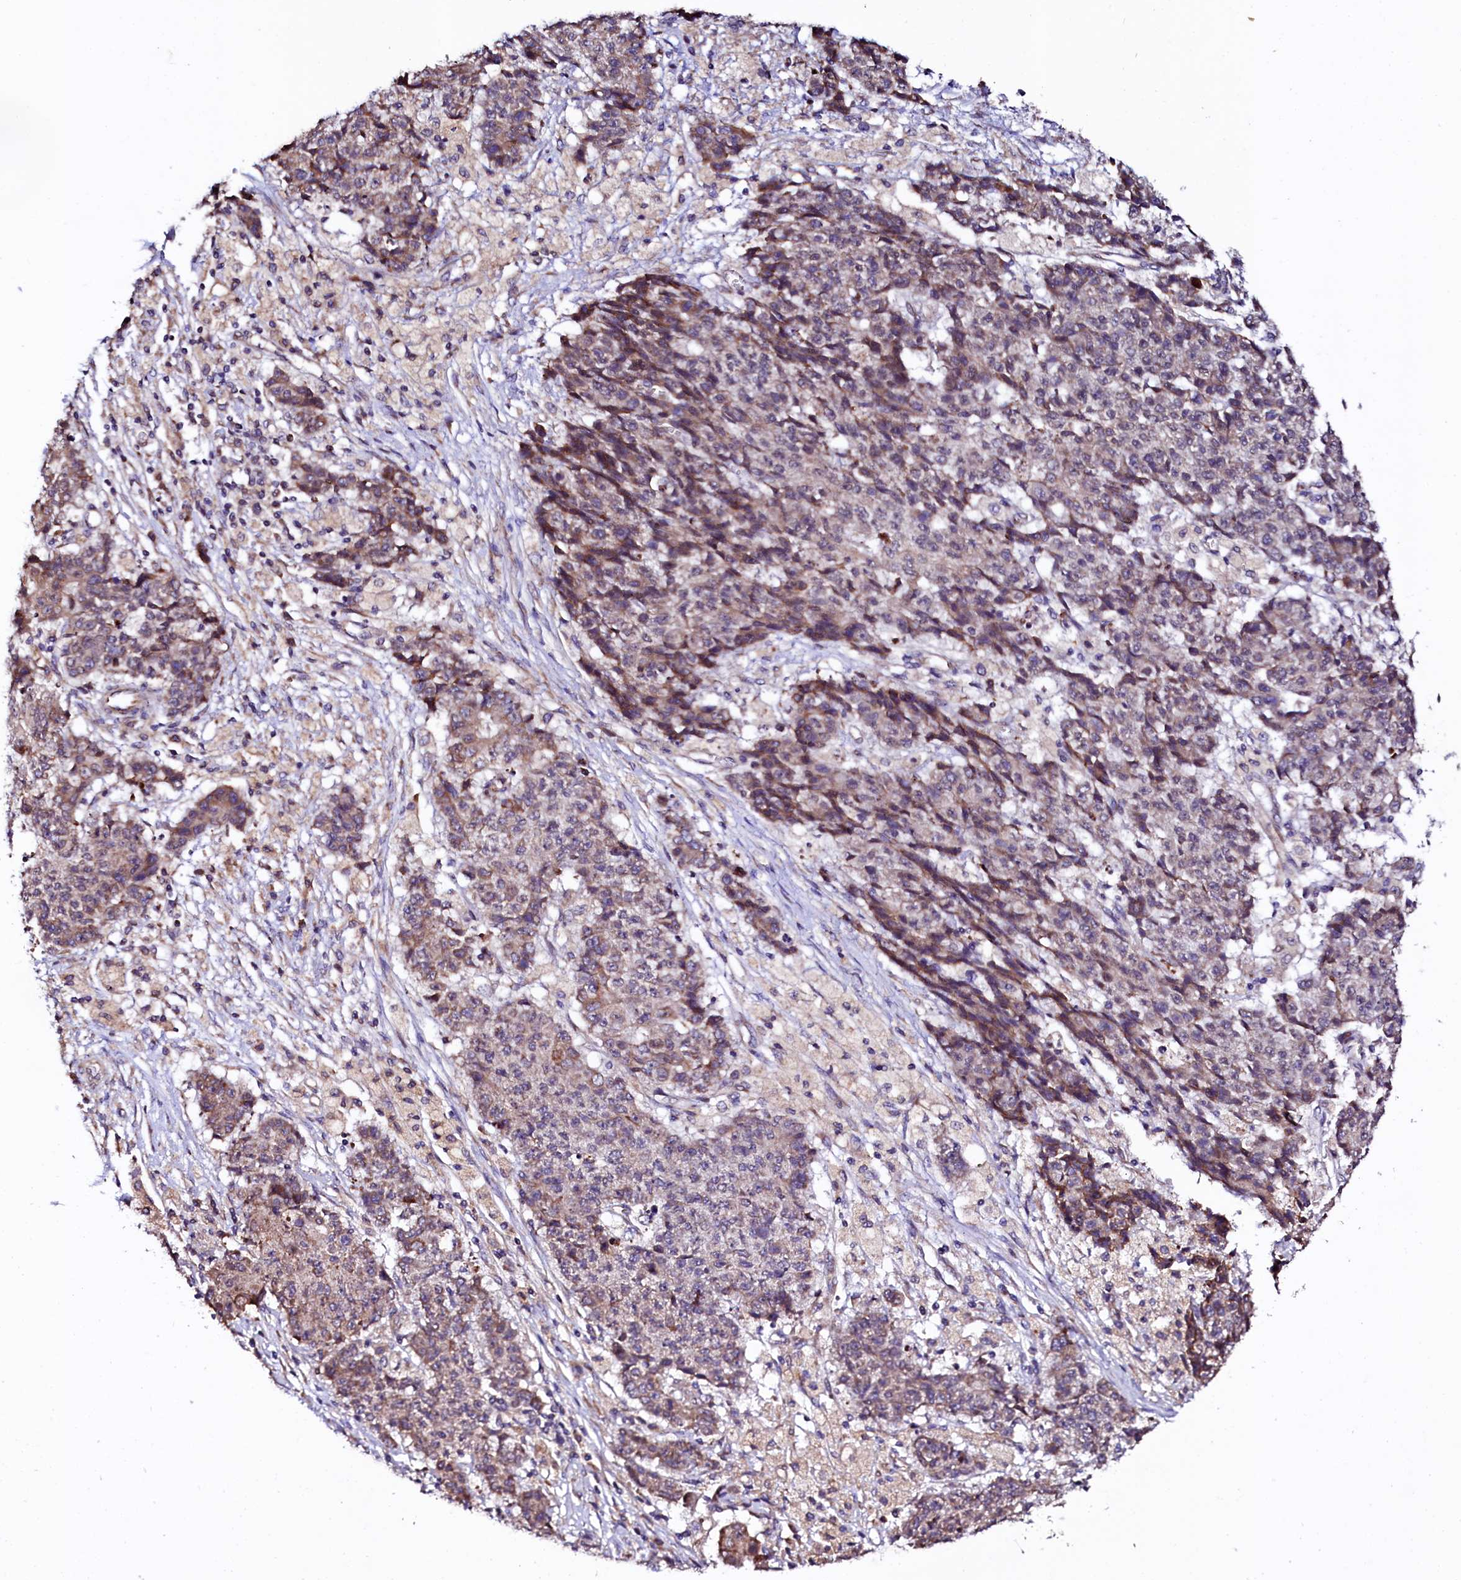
{"staining": {"intensity": "weak", "quantity": "<25%", "location": "cytoplasmic/membranous"}, "tissue": "ovarian cancer", "cell_type": "Tumor cells", "image_type": "cancer", "snomed": [{"axis": "morphology", "description": "Carcinoma, endometroid"}, {"axis": "topography", "description": "Ovary"}], "caption": "Ovarian cancer (endometroid carcinoma) was stained to show a protein in brown. There is no significant expression in tumor cells.", "gene": "UBE3C", "patient": {"sex": "female", "age": 42}}